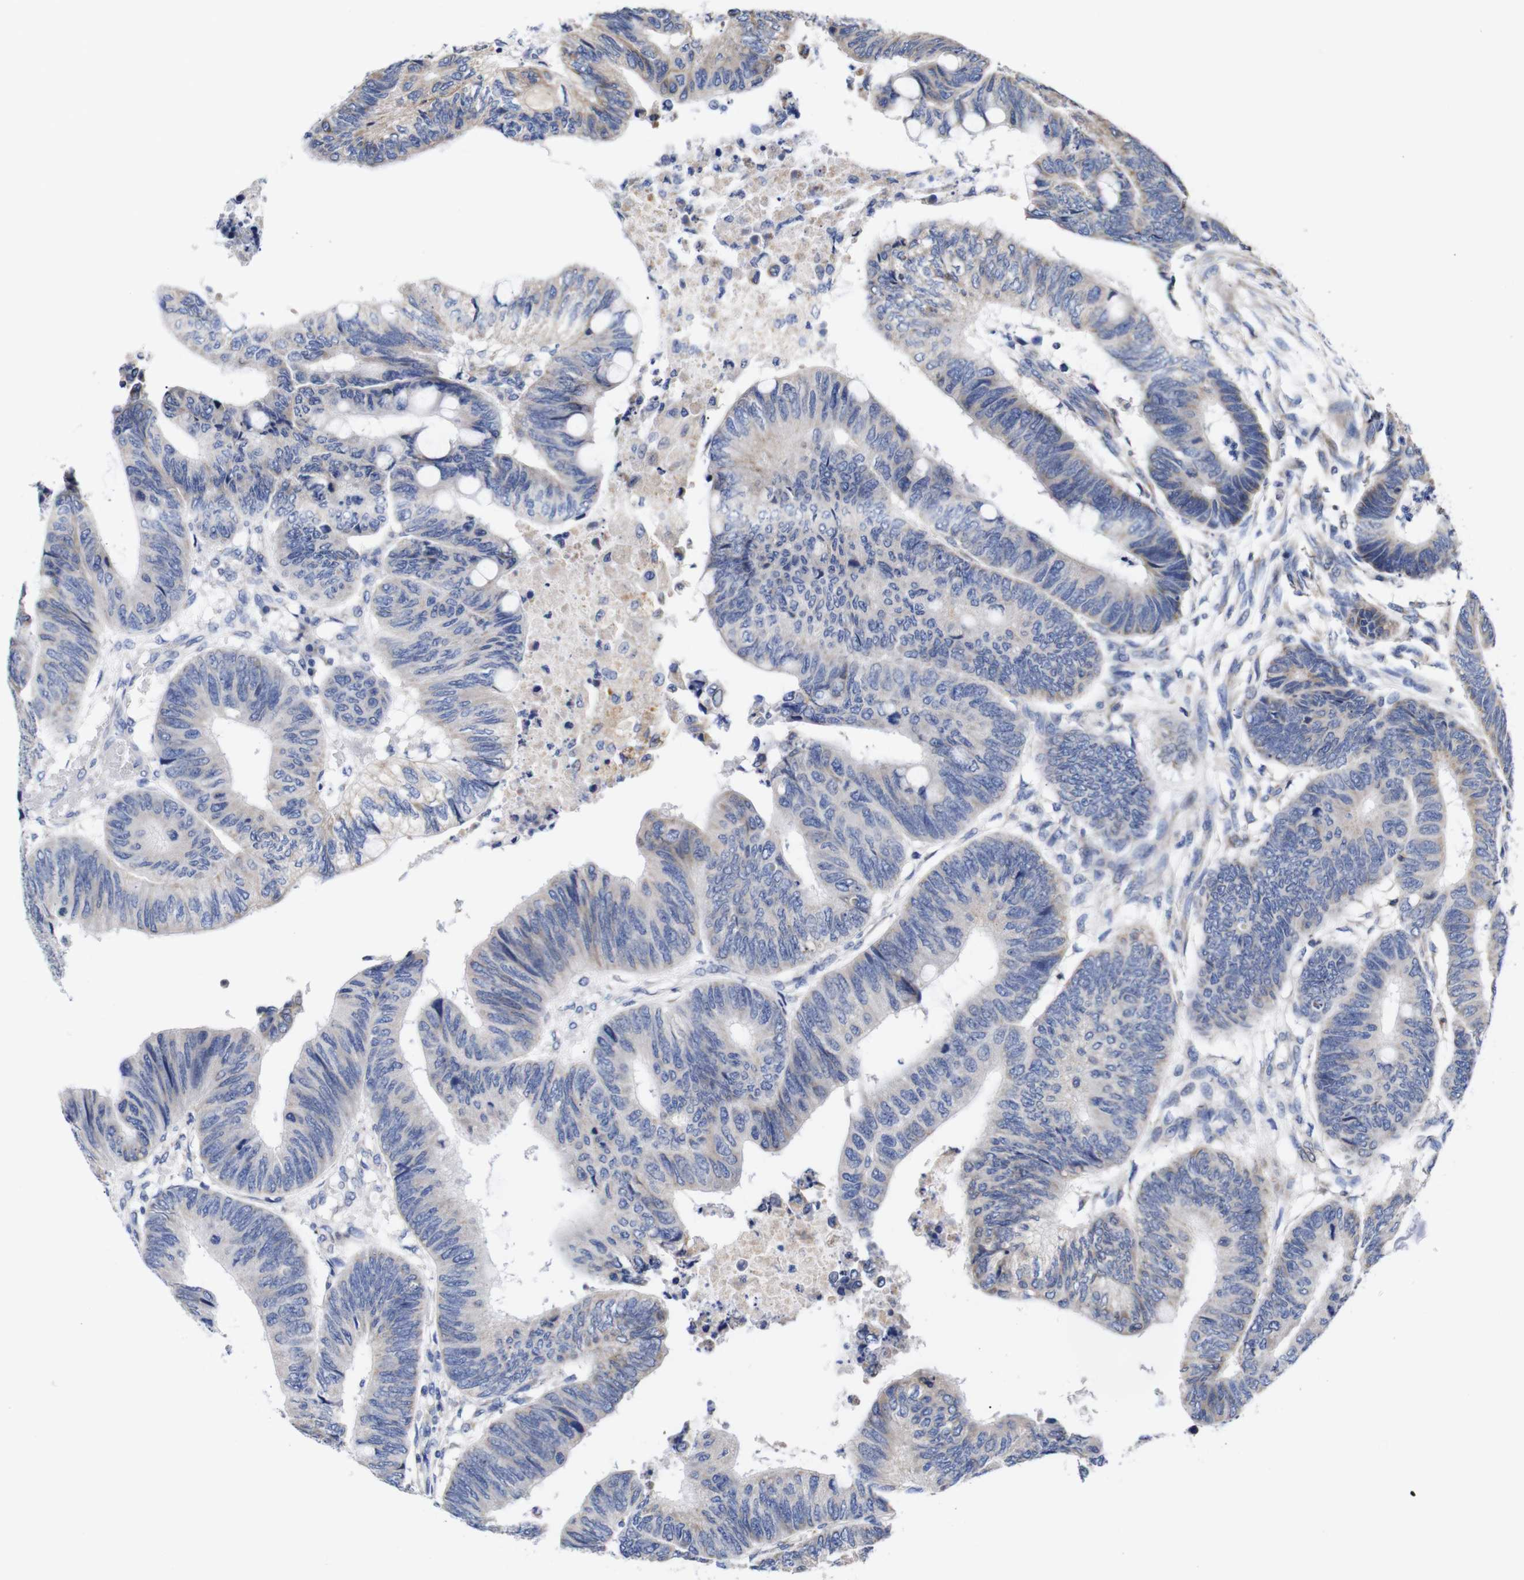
{"staining": {"intensity": "weak", "quantity": "<25%", "location": "cytoplasmic/membranous"}, "tissue": "colorectal cancer", "cell_type": "Tumor cells", "image_type": "cancer", "snomed": [{"axis": "morphology", "description": "Normal tissue, NOS"}, {"axis": "morphology", "description": "Adenocarcinoma, NOS"}, {"axis": "topography", "description": "Rectum"}, {"axis": "topography", "description": "Peripheral nerve tissue"}], "caption": "Tumor cells show no significant protein expression in colorectal cancer.", "gene": "OPN3", "patient": {"sex": "male", "age": 92}}